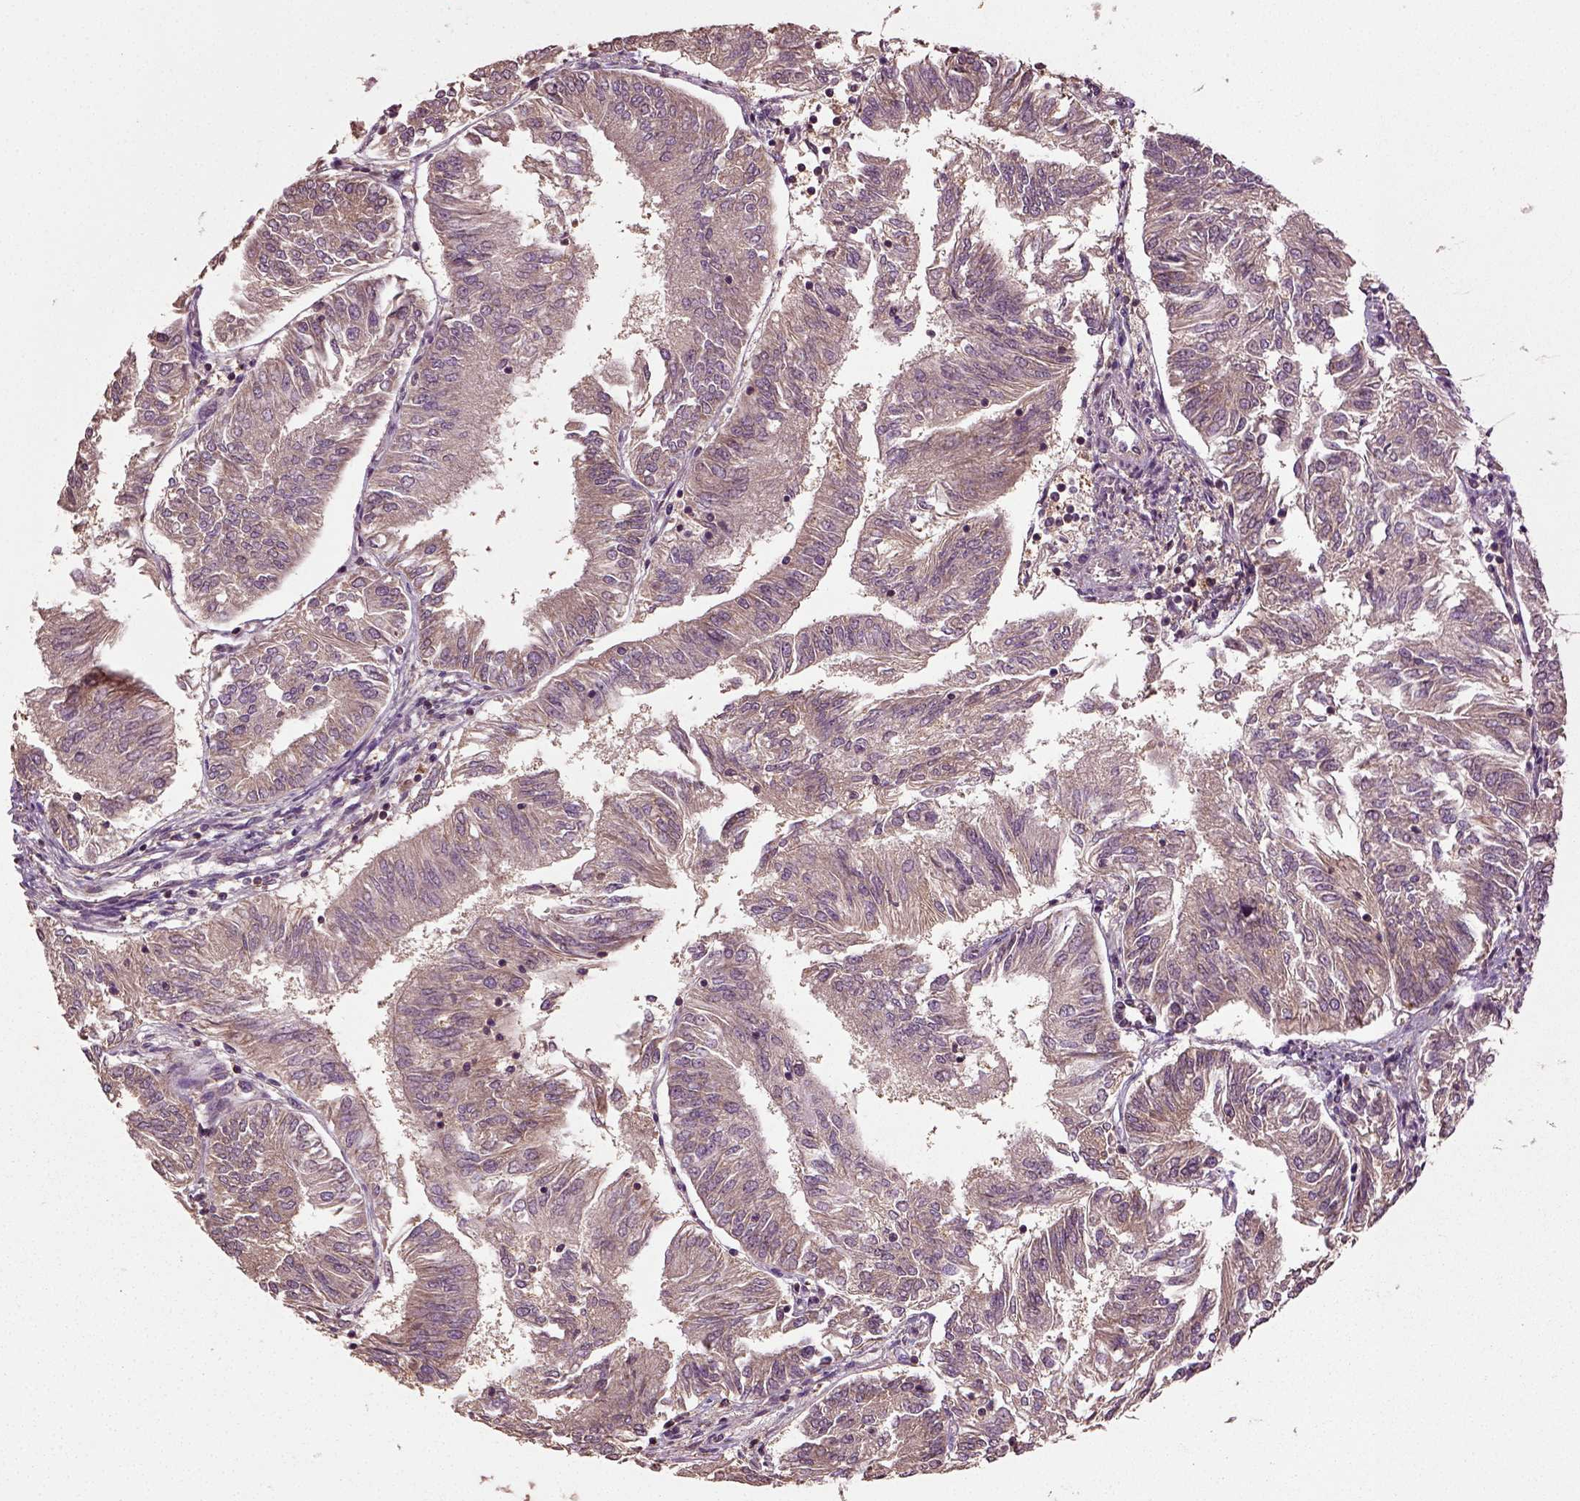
{"staining": {"intensity": "weak", "quantity": ">75%", "location": "cytoplasmic/membranous"}, "tissue": "endometrial cancer", "cell_type": "Tumor cells", "image_type": "cancer", "snomed": [{"axis": "morphology", "description": "Adenocarcinoma, NOS"}, {"axis": "topography", "description": "Endometrium"}], "caption": "There is low levels of weak cytoplasmic/membranous staining in tumor cells of endometrial adenocarcinoma, as demonstrated by immunohistochemical staining (brown color).", "gene": "ERV3-1", "patient": {"sex": "female", "age": 58}}